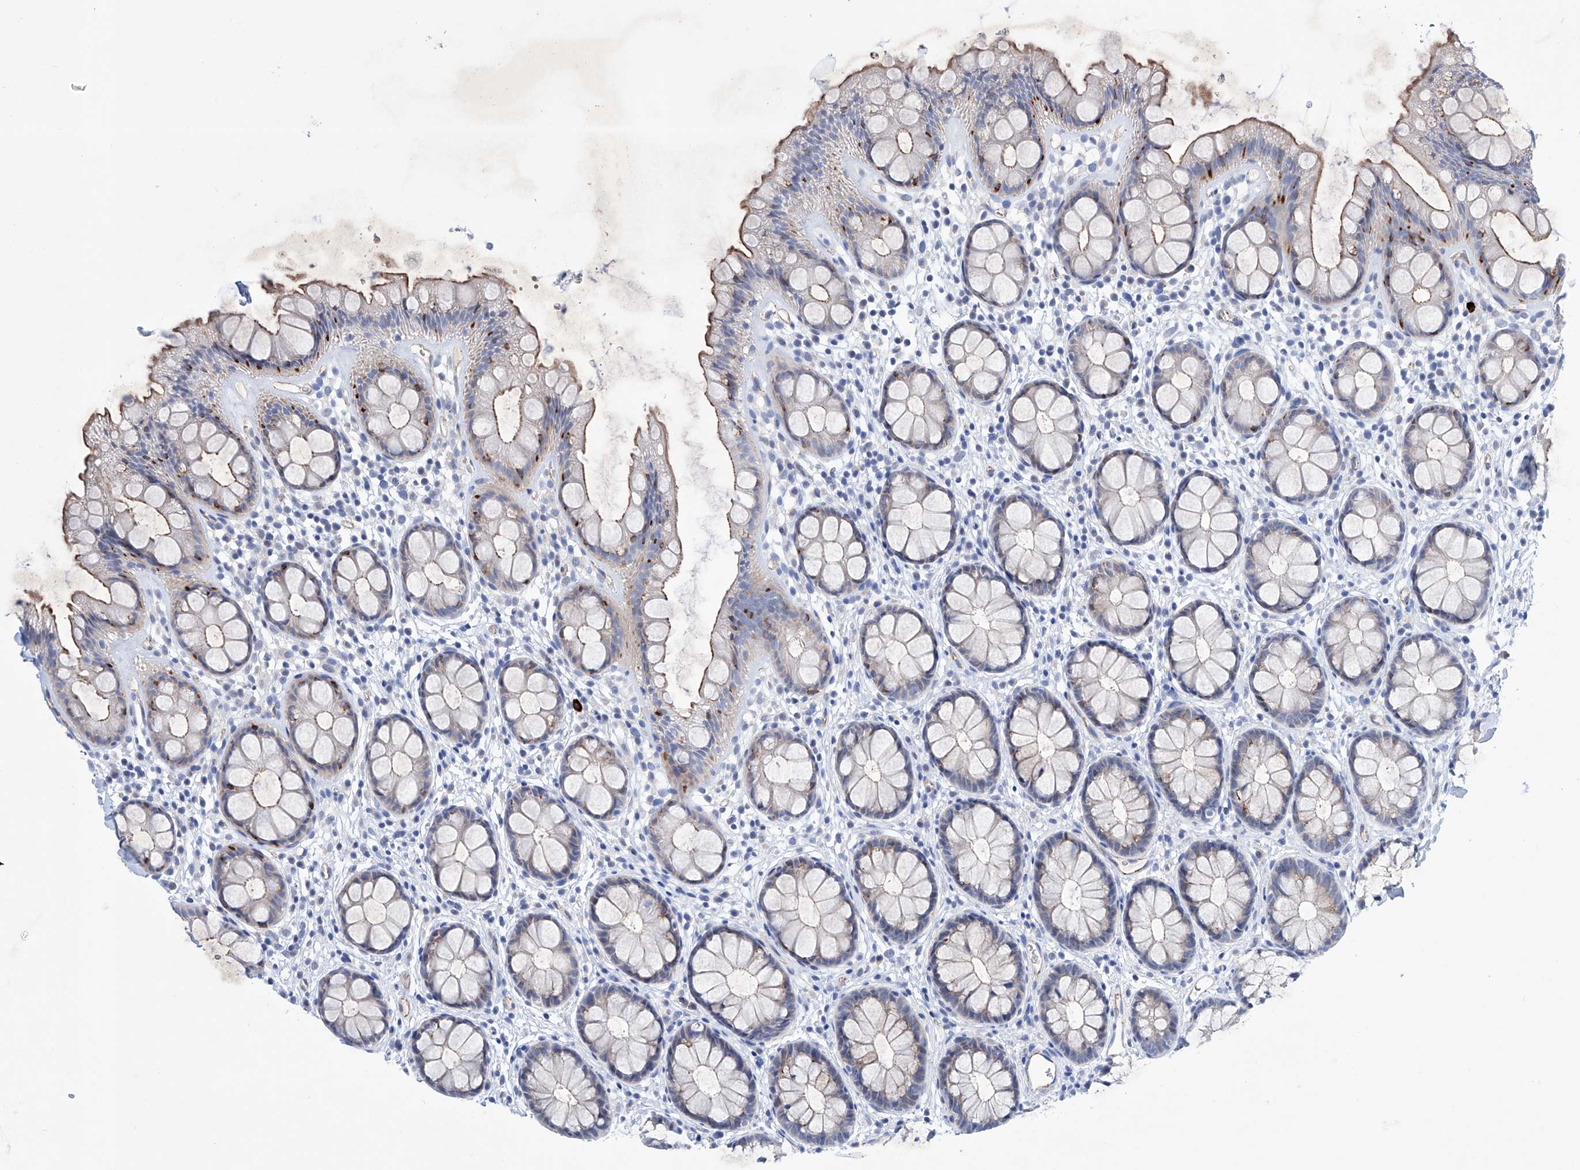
{"staining": {"intensity": "moderate", "quantity": "<25%", "location": "cytoplasmic/membranous"}, "tissue": "rectum", "cell_type": "Glandular cells", "image_type": "normal", "snomed": [{"axis": "morphology", "description": "Normal tissue, NOS"}, {"axis": "topography", "description": "Rectum"}], "caption": "Approximately <25% of glandular cells in unremarkable rectum display moderate cytoplasmic/membranous protein expression as visualized by brown immunohistochemical staining.", "gene": "ETV7", "patient": {"sex": "female", "age": 65}}